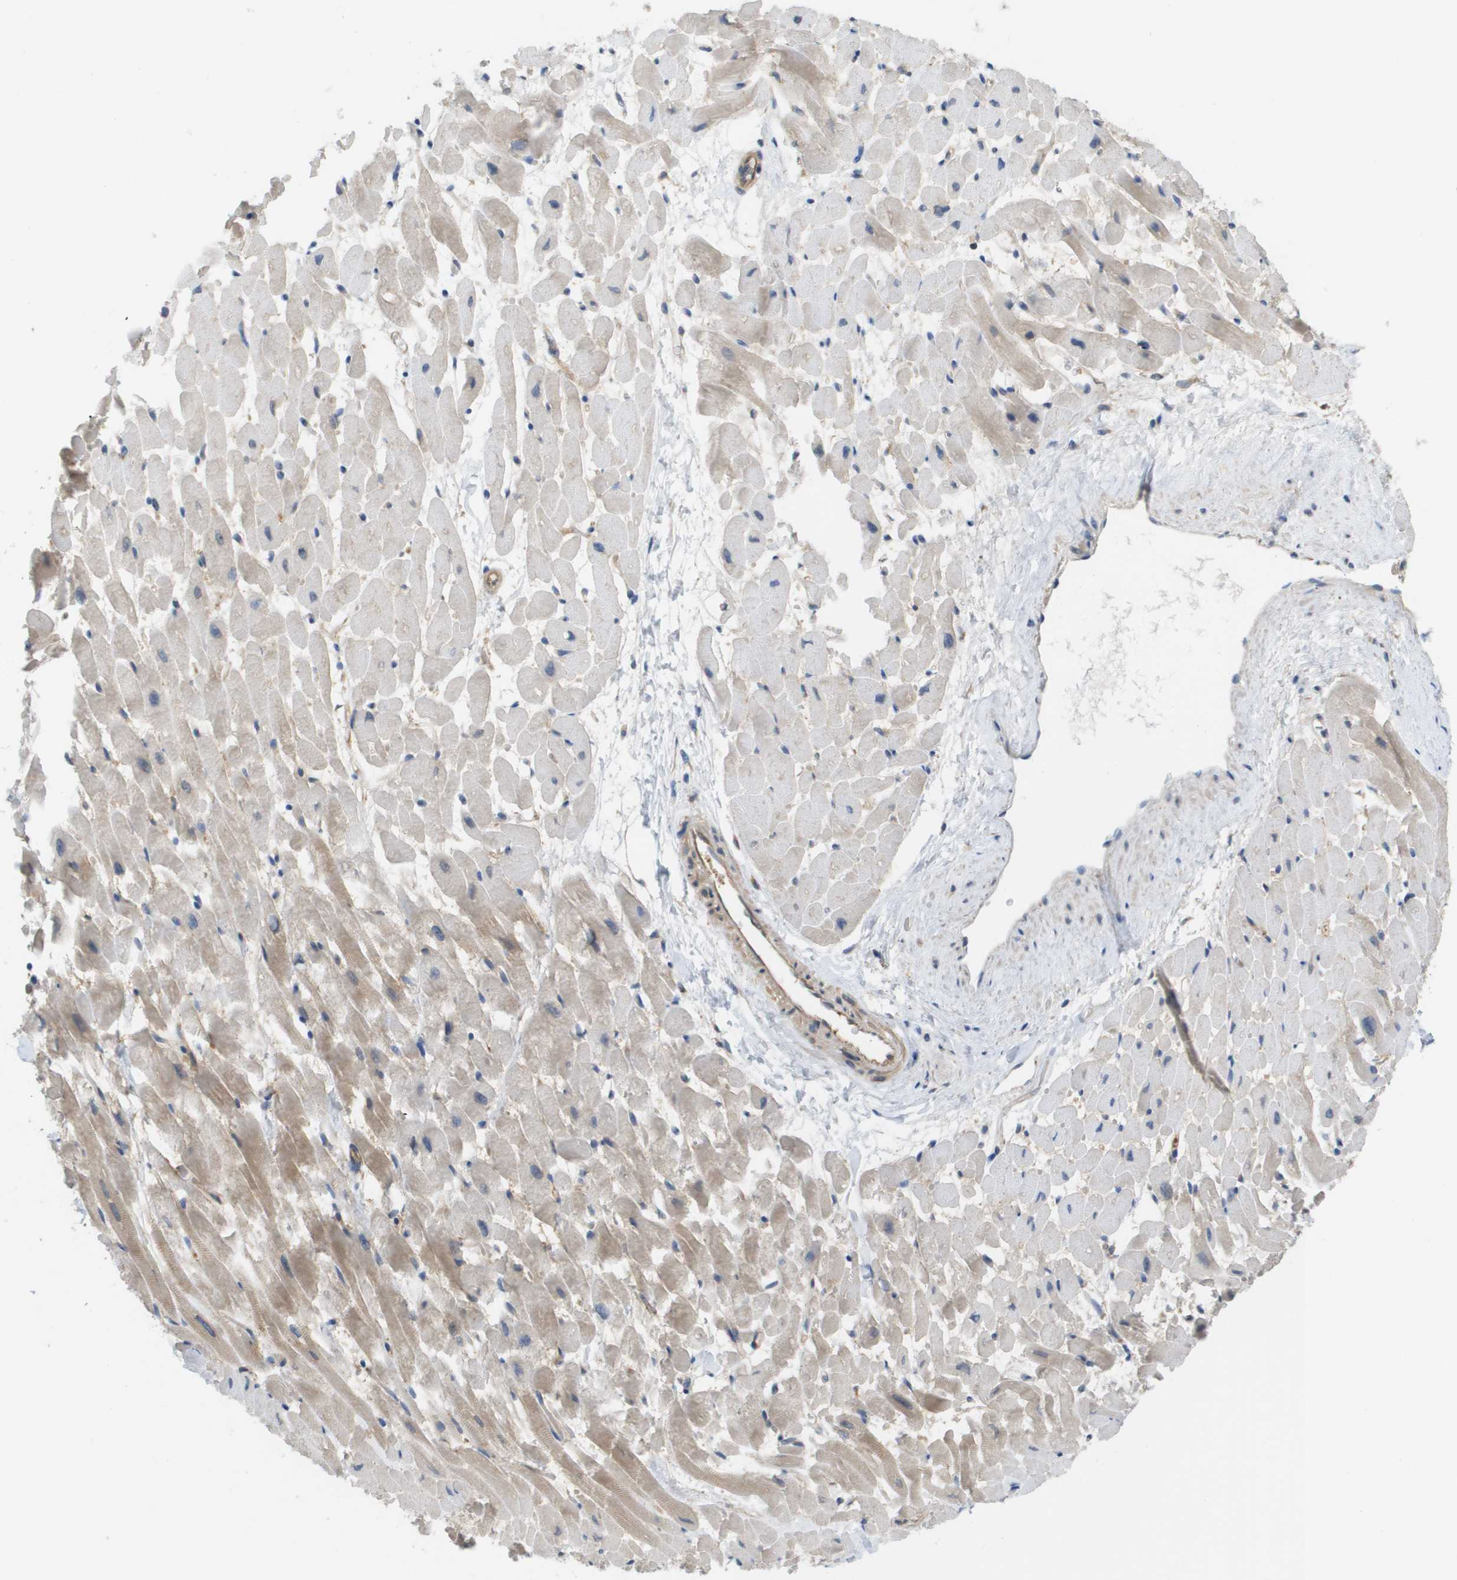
{"staining": {"intensity": "weak", "quantity": "25%-75%", "location": "cytoplasmic/membranous"}, "tissue": "heart muscle", "cell_type": "Cardiomyocytes", "image_type": "normal", "snomed": [{"axis": "morphology", "description": "Normal tissue, NOS"}, {"axis": "topography", "description": "Heart"}], "caption": "Benign heart muscle reveals weak cytoplasmic/membranous positivity in approximately 25%-75% of cardiomyocytes, visualized by immunohistochemistry. The staining was performed using DAB (3,3'-diaminobenzidine) to visualize the protein expression in brown, while the nuclei were stained in blue with hematoxylin (Magnification: 20x).", "gene": "EIF4G2", "patient": {"sex": "male", "age": 45}}